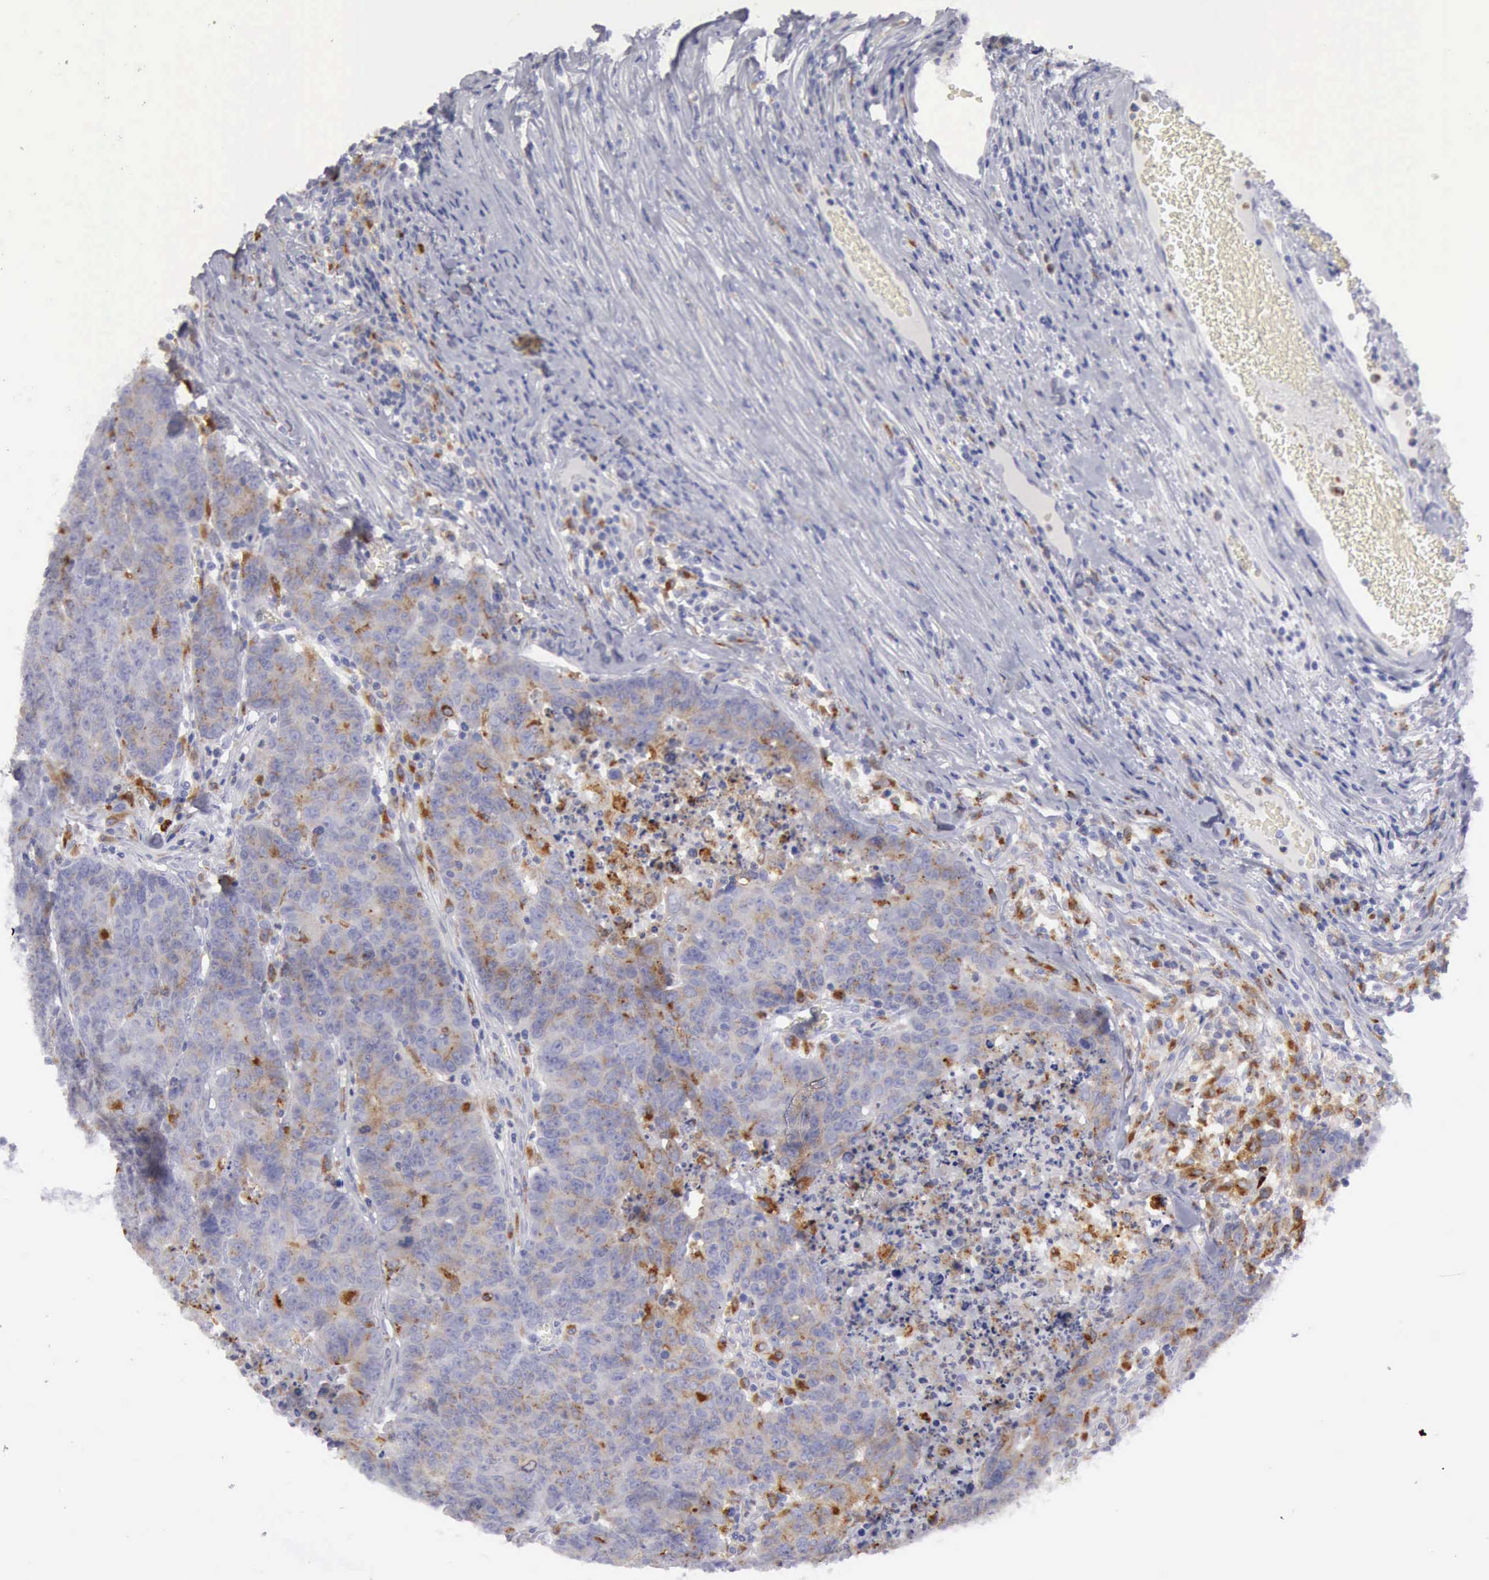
{"staining": {"intensity": "weak", "quantity": ">75%", "location": "cytoplasmic/membranous"}, "tissue": "colorectal cancer", "cell_type": "Tumor cells", "image_type": "cancer", "snomed": [{"axis": "morphology", "description": "Adenocarcinoma, NOS"}, {"axis": "topography", "description": "Colon"}], "caption": "Protein staining shows weak cytoplasmic/membranous staining in approximately >75% of tumor cells in adenocarcinoma (colorectal). The protein of interest is stained brown, and the nuclei are stained in blue (DAB (3,3'-diaminobenzidine) IHC with brightfield microscopy, high magnification).", "gene": "CTSS", "patient": {"sex": "female", "age": 53}}